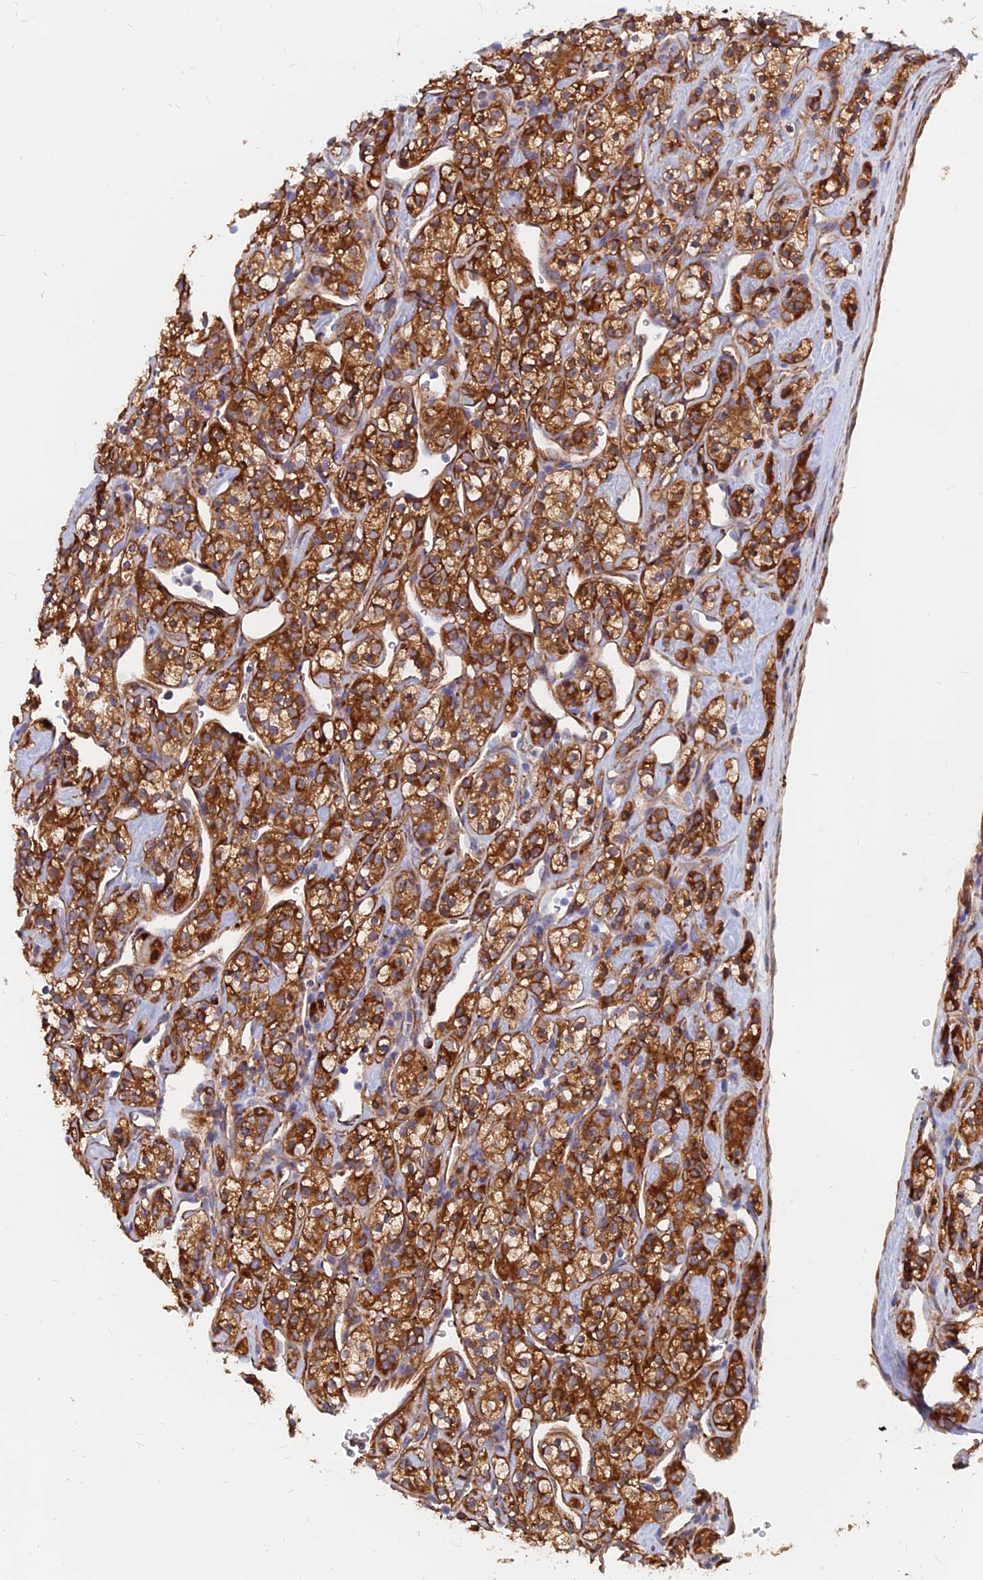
{"staining": {"intensity": "strong", "quantity": ">75%", "location": "cytoplasmic/membranous"}, "tissue": "renal cancer", "cell_type": "Tumor cells", "image_type": "cancer", "snomed": [{"axis": "morphology", "description": "Adenocarcinoma, NOS"}, {"axis": "topography", "description": "Kidney"}], "caption": "There is high levels of strong cytoplasmic/membranous positivity in tumor cells of renal adenocarcinoma, as demonstrated by immunohistochemical staining (brown color).", "gene": "CDK18", "patient": {"sex": "male", "age": 77}}